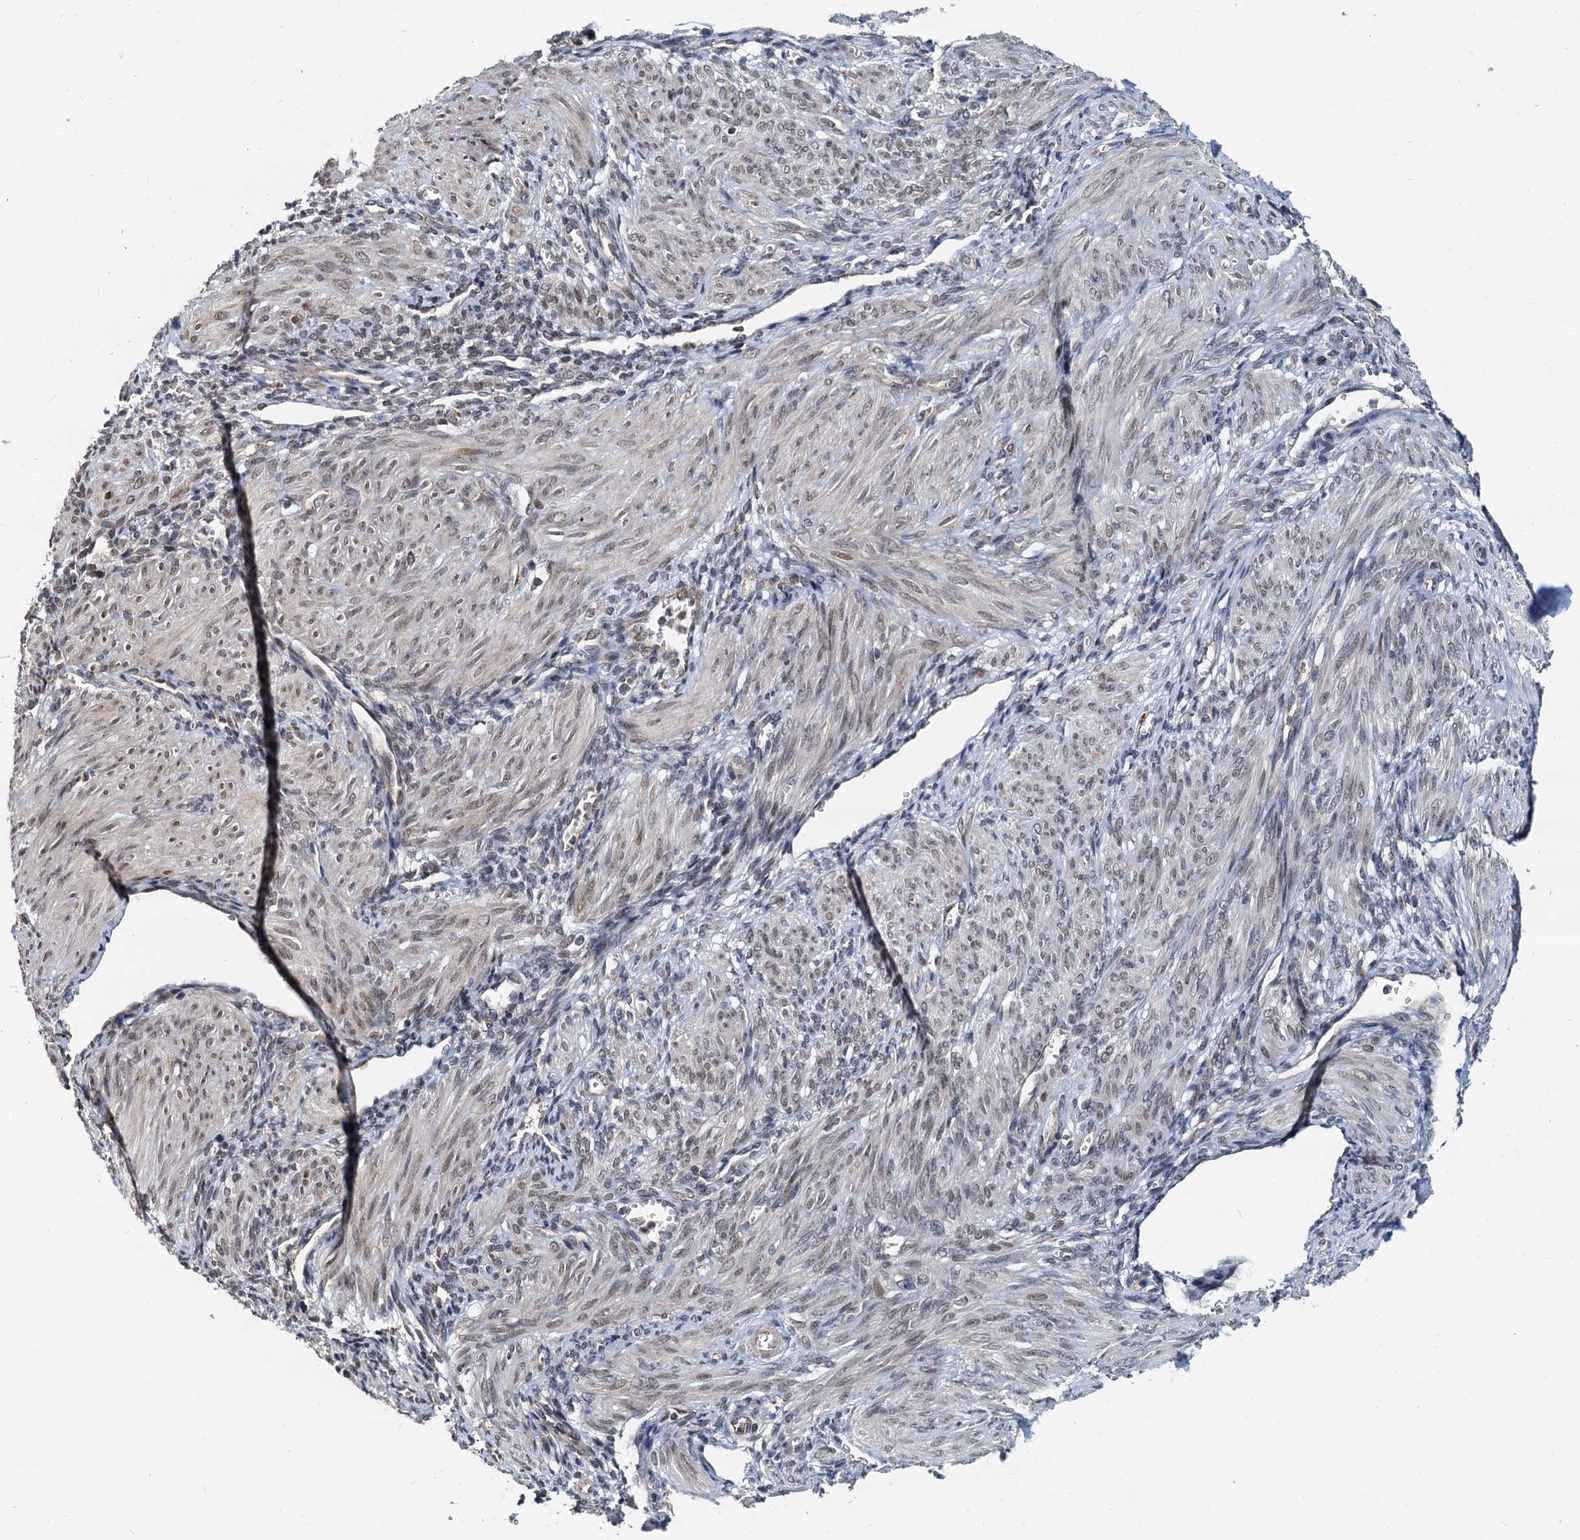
{"staining": {"intensity": "weak", "quantity": "25%-75%", "location": "cytoplasmic/membranous,nuclear"}, "tissue": "smooth muscle", "cell_type": "Smooth muscle cells", "image_type": "normal", "snomed": [{"axis": "morphology", "description": "Normal tissue, NOS"}, {"axis": "topography", "description": "Smooth muscle"}], "caption": "Immunohistochemistry (IHC) of unremarkable smooth muscle exhibits low levels of weak cytoplasmic/membranous,nuclear staining in about 25%-75% of smooth muscle cells. The staining was performed using DAB (3,3'-diaminobenzidine) to visualize the protein expression in brown, while the nuclei were stained in blue with hematoxylin (Magnification: 20x).", "gene": "MCMBP", "patient": {"sex": "female", "age": 39}}